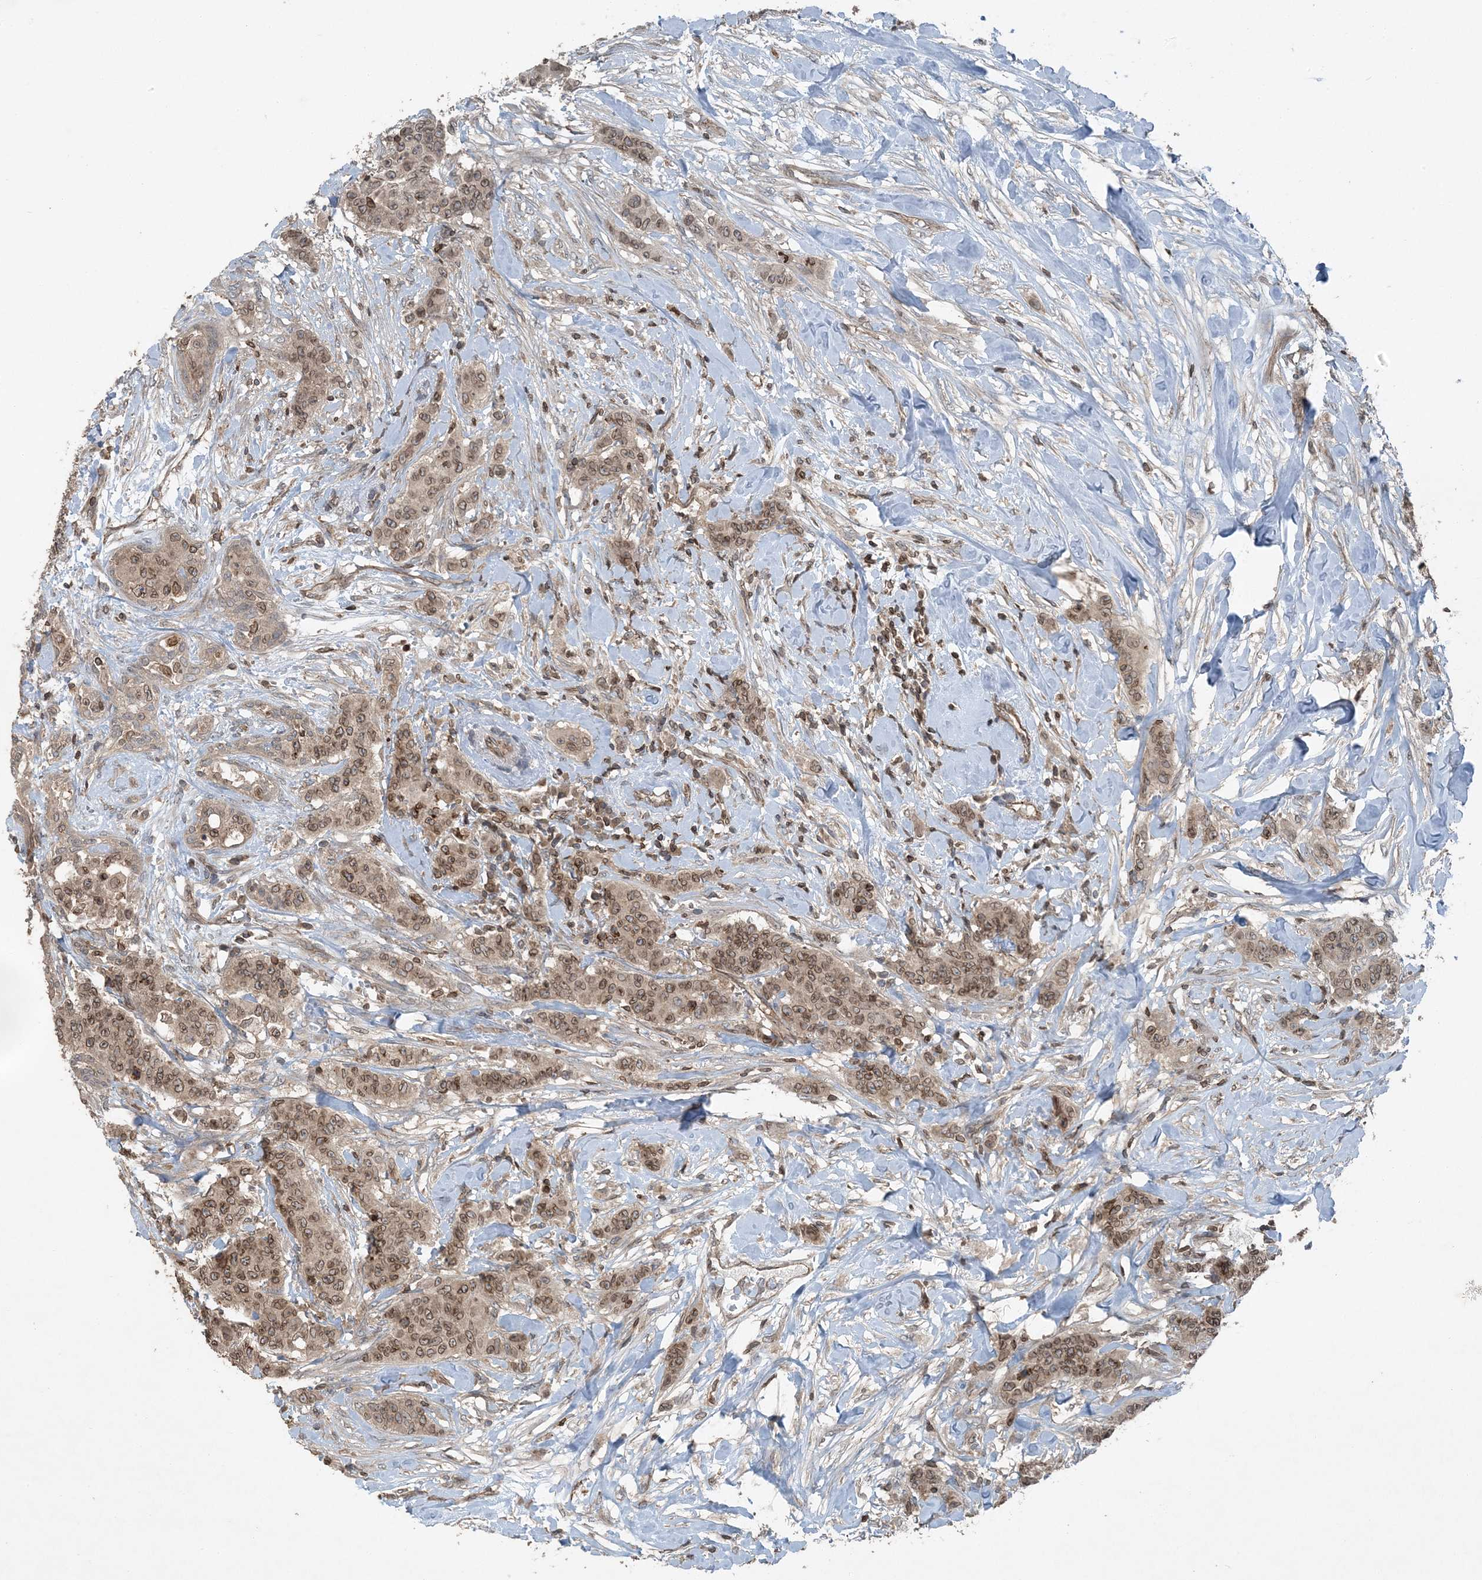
{"staining": {"intensity": "moderate", "quantity": ">75%", "location": "cytoplasmic/membranous,nuclear"}, "tissue": "breast cancer", "cell_type": "Tumor cells", "image_type": "cancer", "snomed": [{"axis": "morphology", "description": "Duct carcinoma"}, {"axis": "topography", "description": "Breast"}], "caption": "A photomicrograph showing moderate cytoplasmic/membranous and nuclear positivity in about >75% of tumor cells in breast cancer (intraductal carcinoma), as visualized by brown immunohistochemical staining.", "gene": "ZFAND2B", "patient": {"sex": "female", "age": 40}}